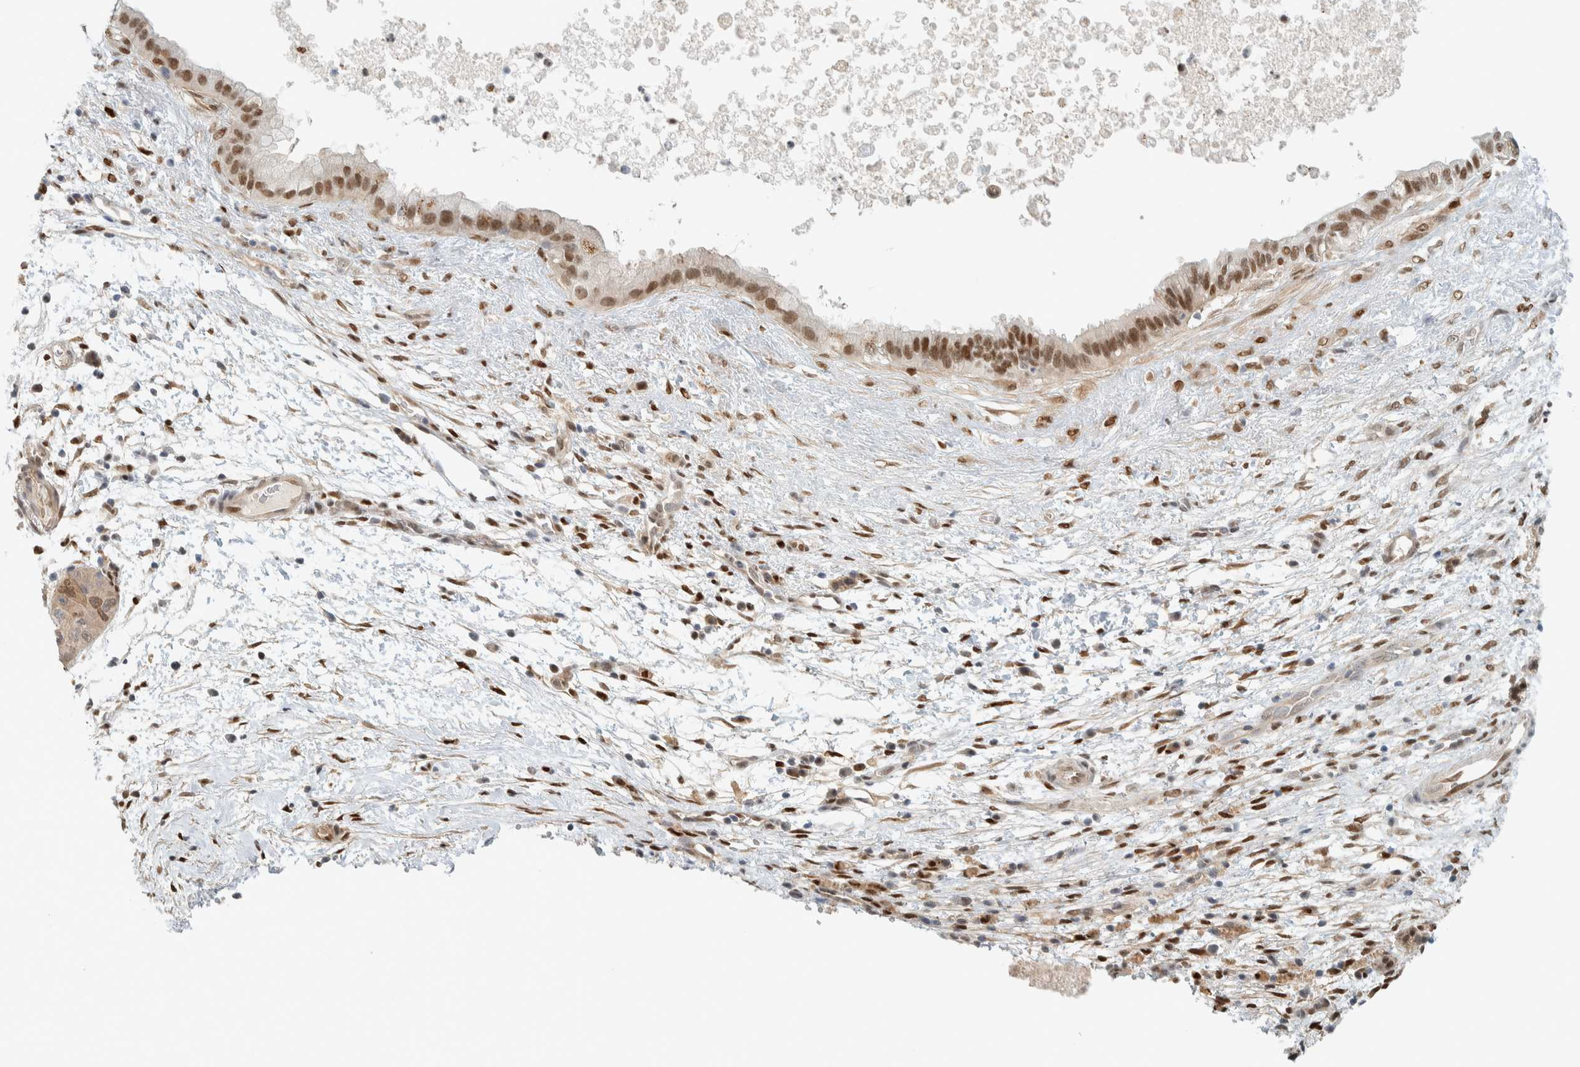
{"staining": {"intensity": "moderate", "quantity": ">75%", "location": "nuclear"}, "tissue": "pancreatic cancer", "cell_type": "Tumor cells", "image_type": "cancer", "snomed": [{"axis": "morphology", "description": "Adenocarcinoma, NOS"}, {"axis": "topography", "description": "Pancreas"}], "caption": "Adenocarcinoma (pancreatic) stained with DAB IHC exhibits medium levels of moderate nuclear positivity in about >75% of tumor cells.", "gene": "TFE3", "patient": {"sex": "female", "age": 78}}